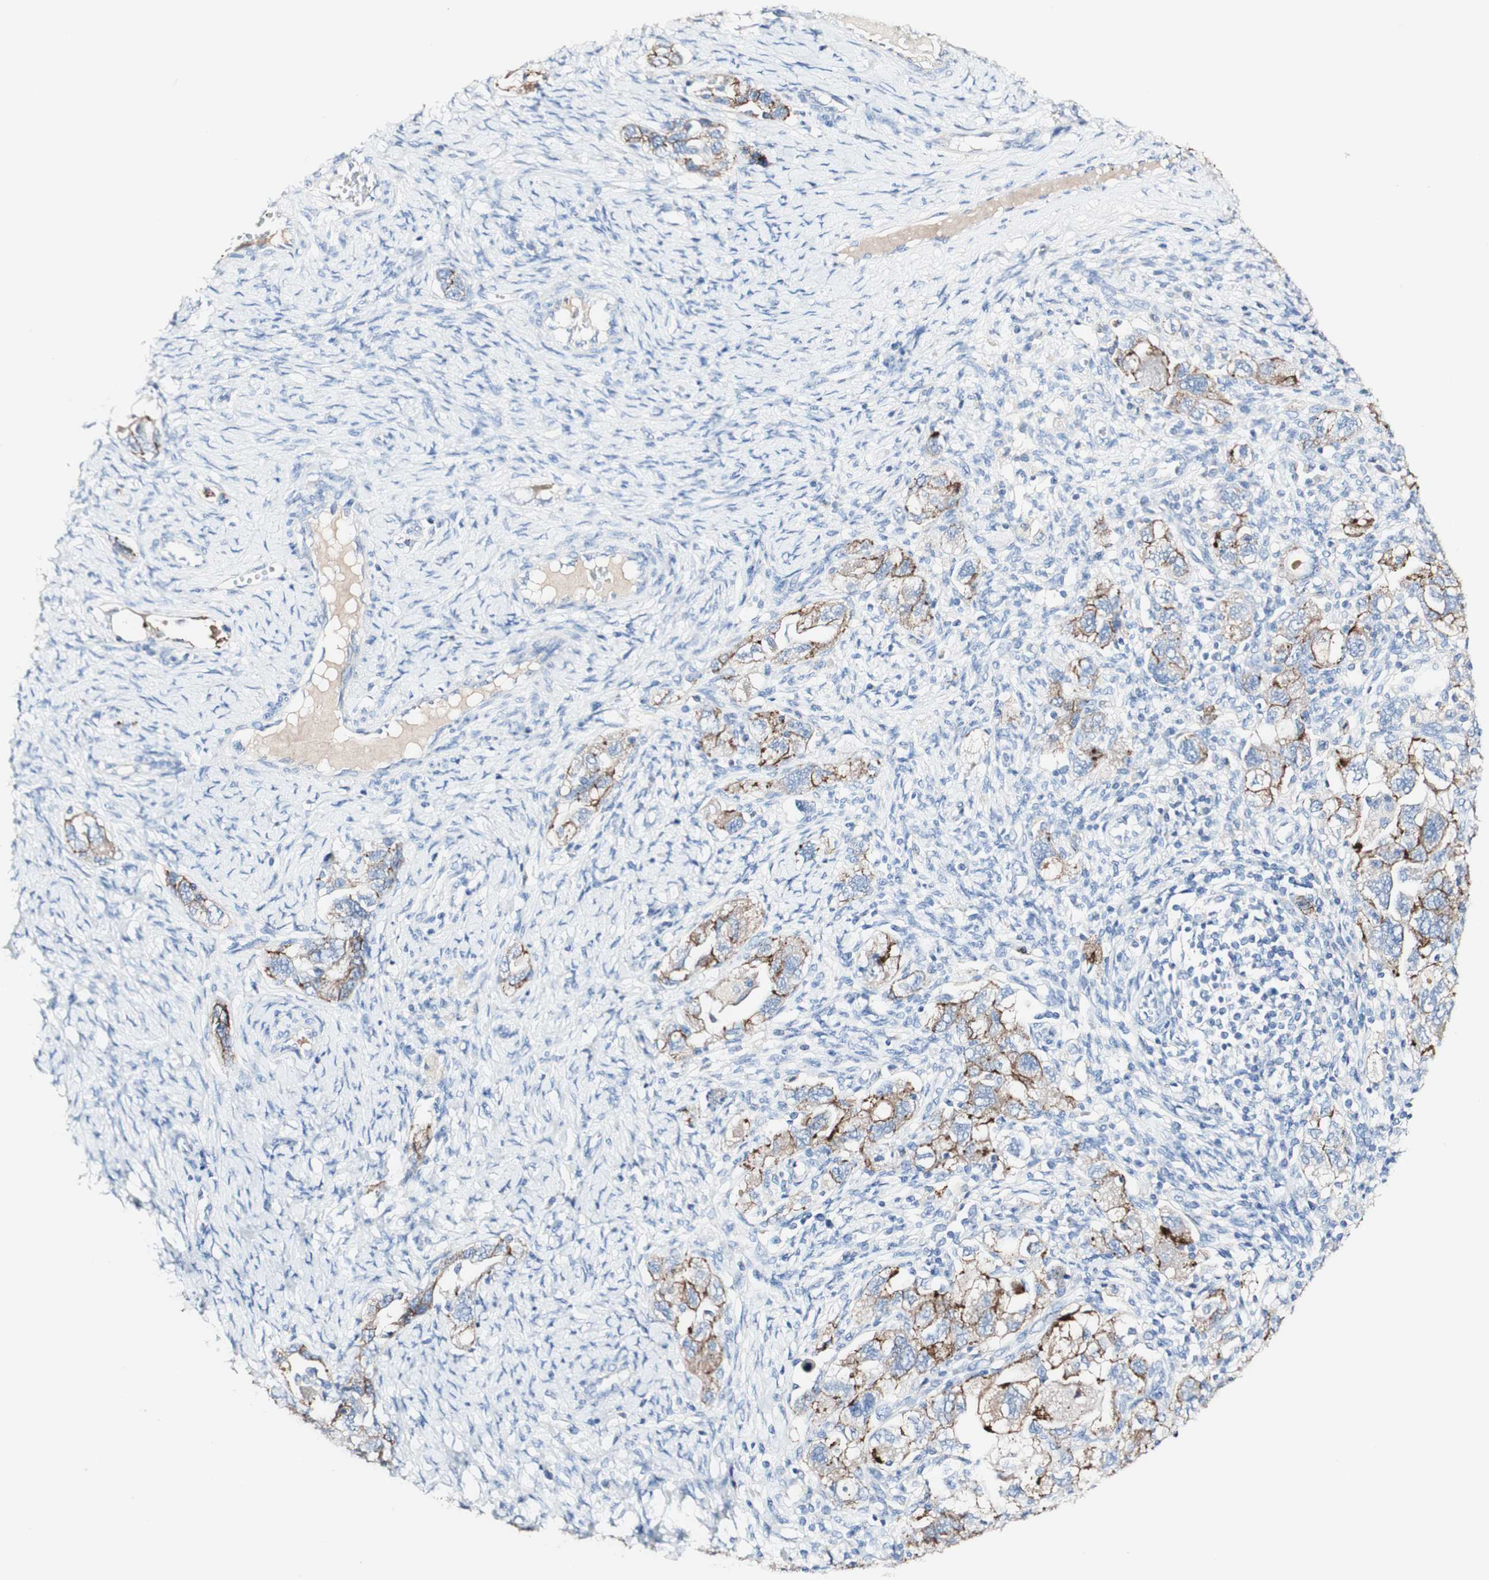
{"staining": {"intensity": "moderate", "quantity": "25%-75%", "location": "cytoplasmic/membranous"}, "tissue": "ovarian cancer", "cell_type": "Tumor cells", "image_type": "cancer", "snomed": [{"axis": "morphology", "description": "Carcinoma, NOS"}, {"axis": "morphology", "description": "Cystadenocarcinoma, serous, NOS"}, {"axis": "topography", "description": "Ovary"}], "caption": "The histopathology image reveals immunohistochemical staining of ovarian cancer. There is moderate cytoplasmic/membranous positivity is present in approximately 25%-75% of tumor cells.", "gene": "DSC2", "patient": {"sex": "female", "age": 69}}